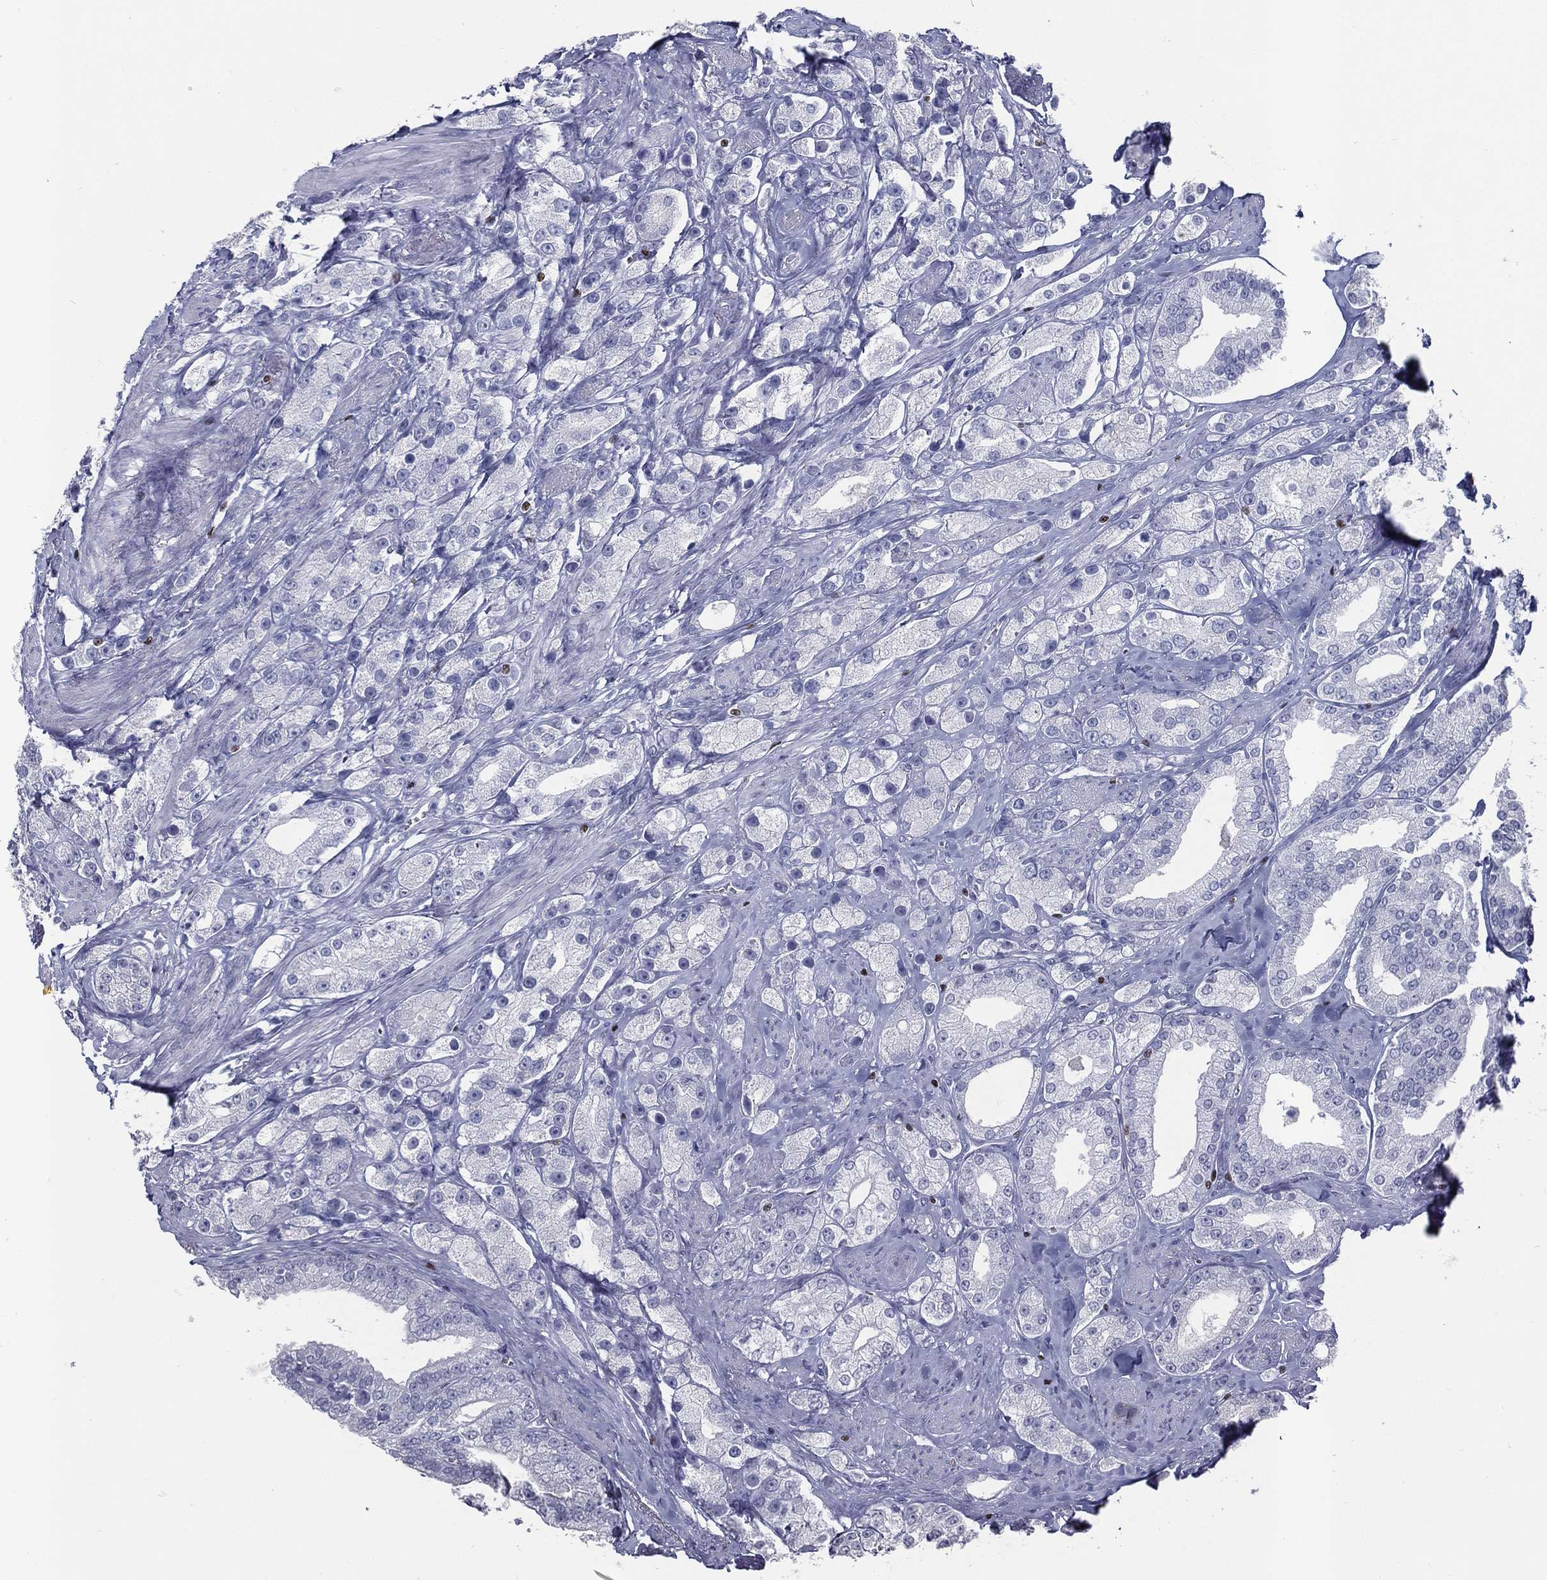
{"staining": {"intensity": "negative", "quantity": "none", "location": "none"}, "tissue": "prostate cancer", "cell_type": "Tumor cells", "image_type": "cancer", "snomed": [{"axis": "morphology", "description": "Adenocarcinoma, NOS"}, {"axis": "topography", "description": "Prostate and seminal vesicle, NOS"}, {"axis": "topography", "description": "Prostate"}], "caption": "The image displays no significant expression in tumor cells of prostate cancer (adenocarcinoma).", "gene": "PYHIN1", "patient": {"sex": "male", "age": 67}}